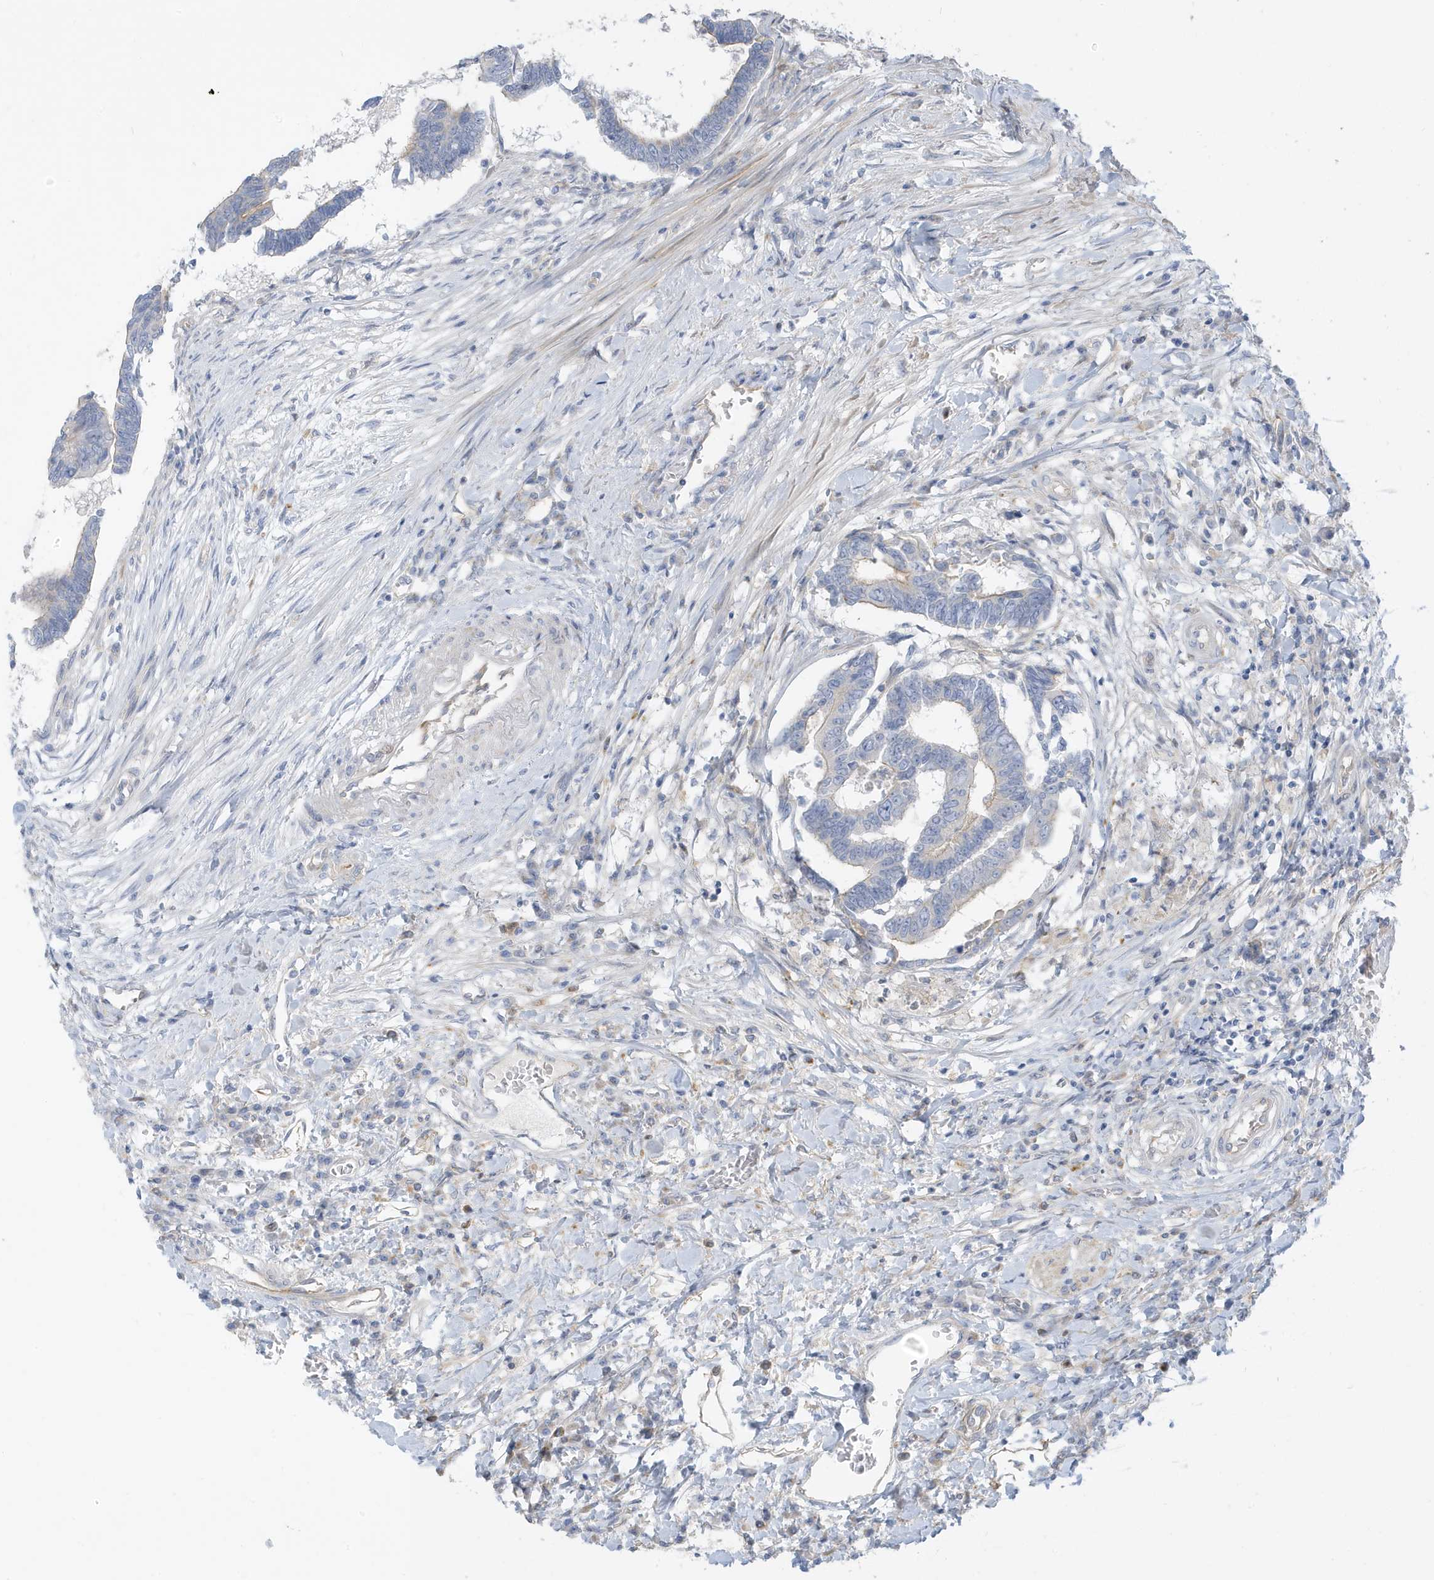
{"staining": {"intensity": "negative", "quantity": "none", "location": "none"}, "tissue": "colorectal cancer", "cell_type": "Tumor cells", "image_type": "cancer", "snomed": [{"axis": "morphology", "description": "Adenocarcinoma, NOS"}, {"axis": "topography", "description": "Rectum"}], "caption": "DAB immunohistochemical staining of adenocarcinoma (colorectal) exhibits no significant expression in tumor cells.", "gene": "ATP13A5", "patient": {"sex": "female", "age": 65}}